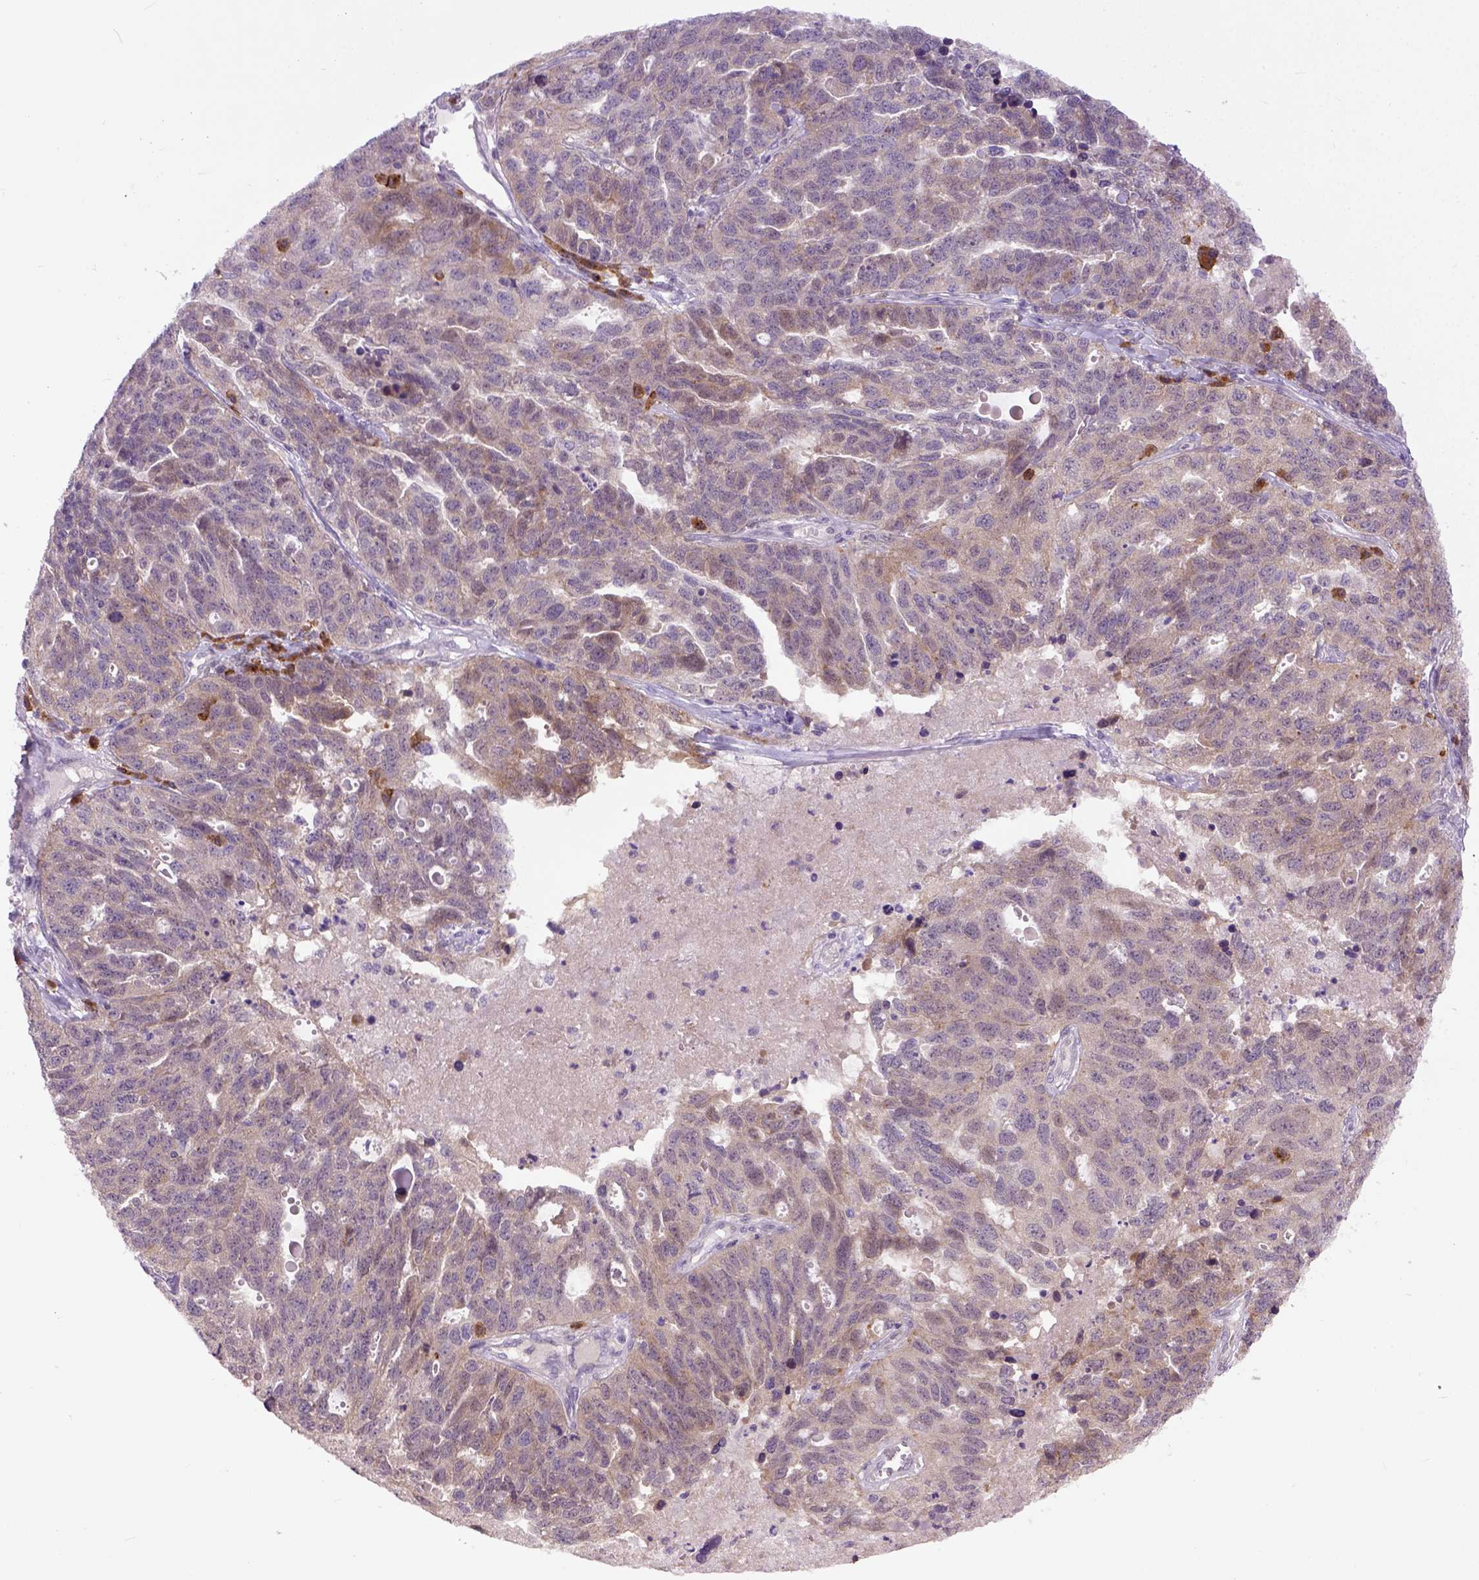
{"staining": {"intensity": "moderate", "quantity": "25%-75%", "location": "cytoplasmic/membranous"}, "tissue": "ovarian cancer", "cell_type": "Tumor cells", "image_type": "cancer", "snomed": [{"axis": "morphology", "description": "Cystadenocarcinoma, serous, NOS"}, {"axis": "topography", "description": "Ovary"}], "caption": "Immunohistochemistry staining of serous cystadenocarcinoma (ovarian), which reveals medium levels of moderate cytoplasmic/membranous staining in approximately 25%-75% of tumor cells indicating moderate cytoplasmic/membranous protein positivity. The staining was performed using DAB (3,3'-diaminobenzidine) (brown) for protein detection and nuclei were counterstained in hematoxylin (blue).", "gene": "CPNE1", "patient": {"sex": "female", "age": 71}}